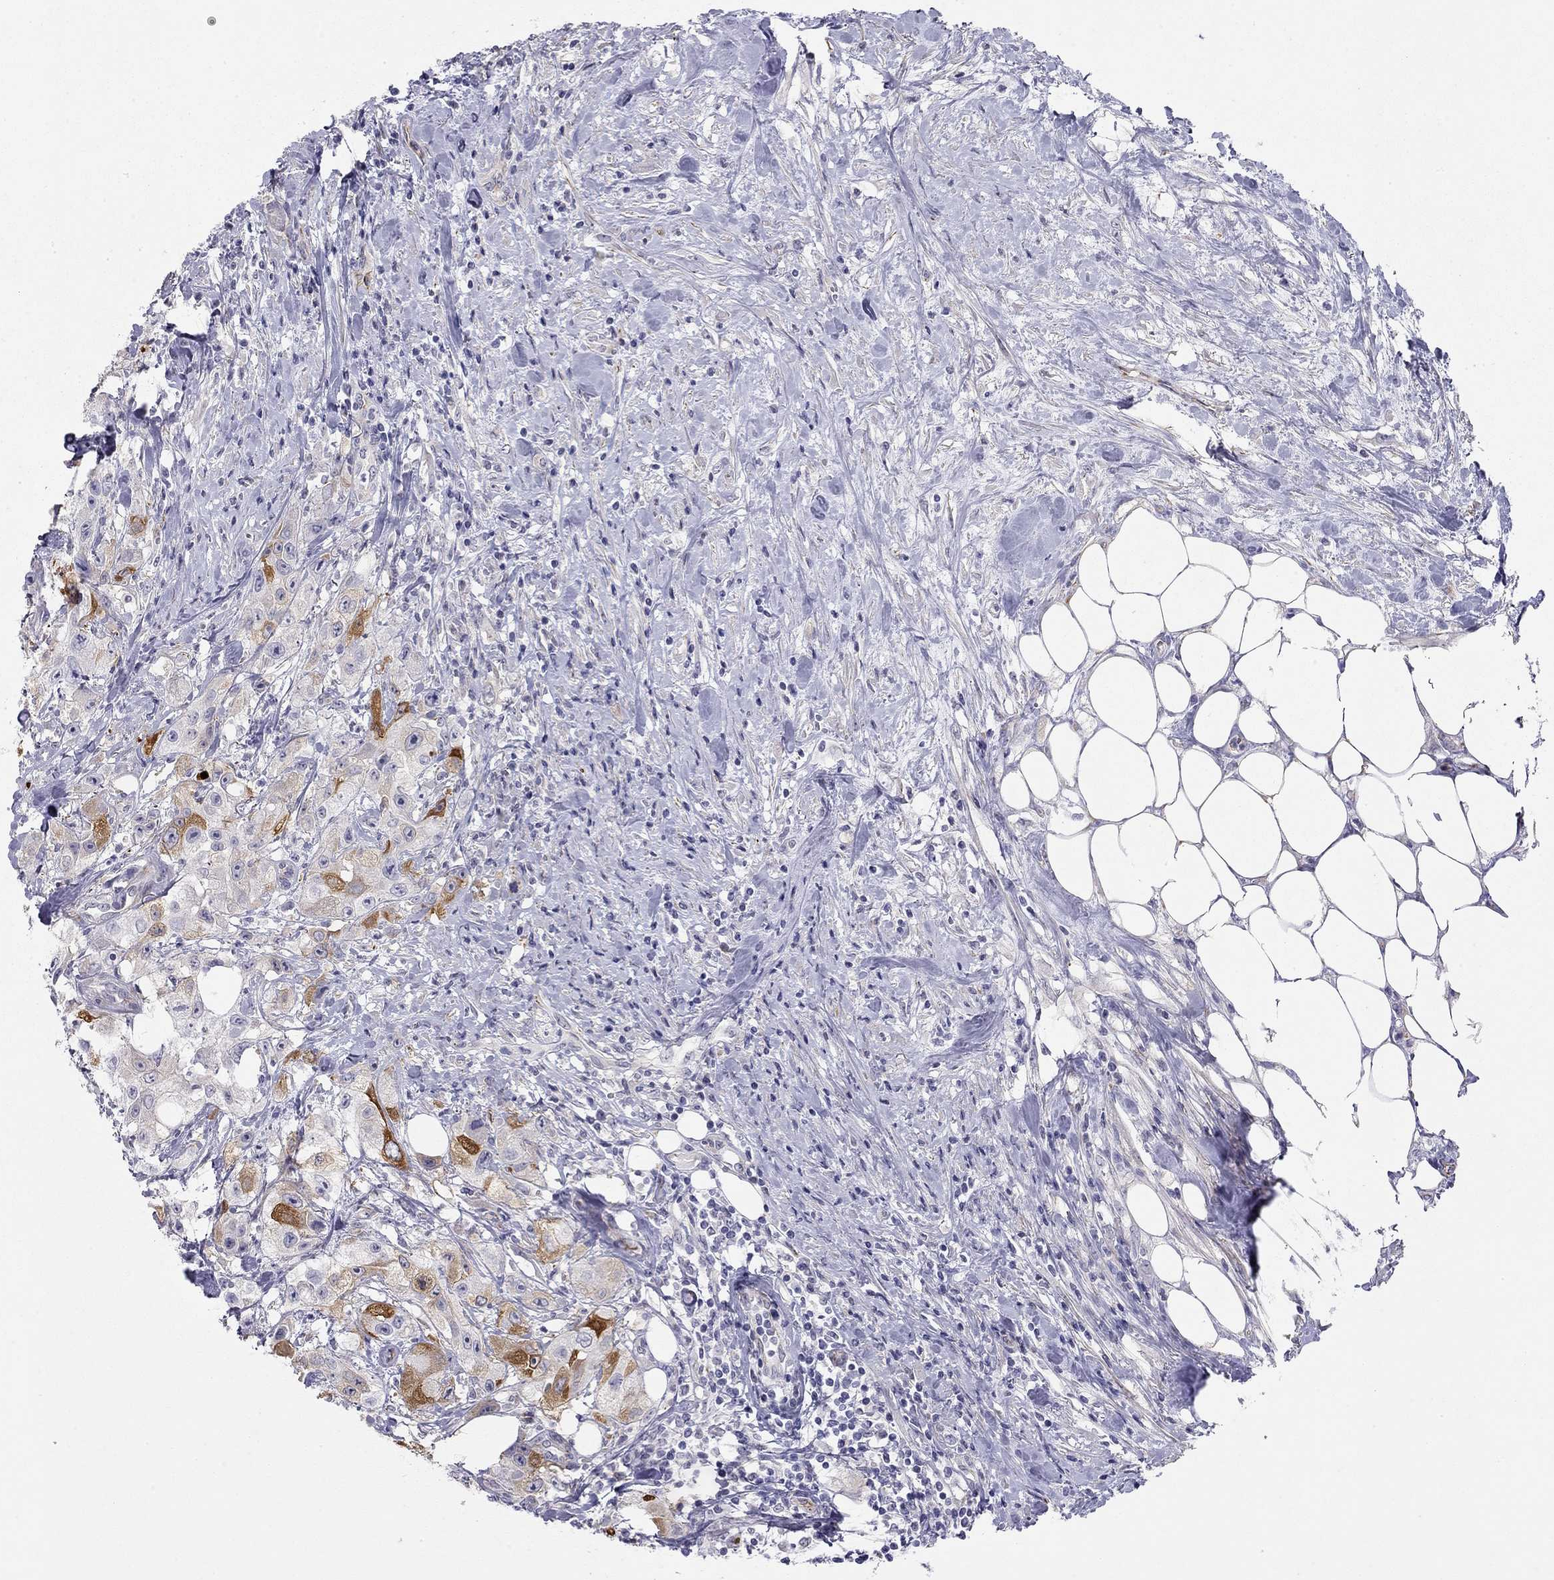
{"staining": {"intensity": "strong", "quantity": "<25%", "location": "cytoplasmic/membranous"}, "tissue": "urothelial cancer", "cell_type": "Tumor cells", "image_type": "cancer", "snomed": [{"axis": "morphology", "description": "Urothelial carcinoma, High grade"}, {"axis": "topography", "description": "Urinary bladder"}], "caption": "About <25% of tumor cells in human urothelial carcinoma (high-grade) display strong cytoplasmic/membranous protein expression as visualized by brown immunohistochemical staining.", "gene": "RTL1", "patient": {"sex": "male", "age": 79}}